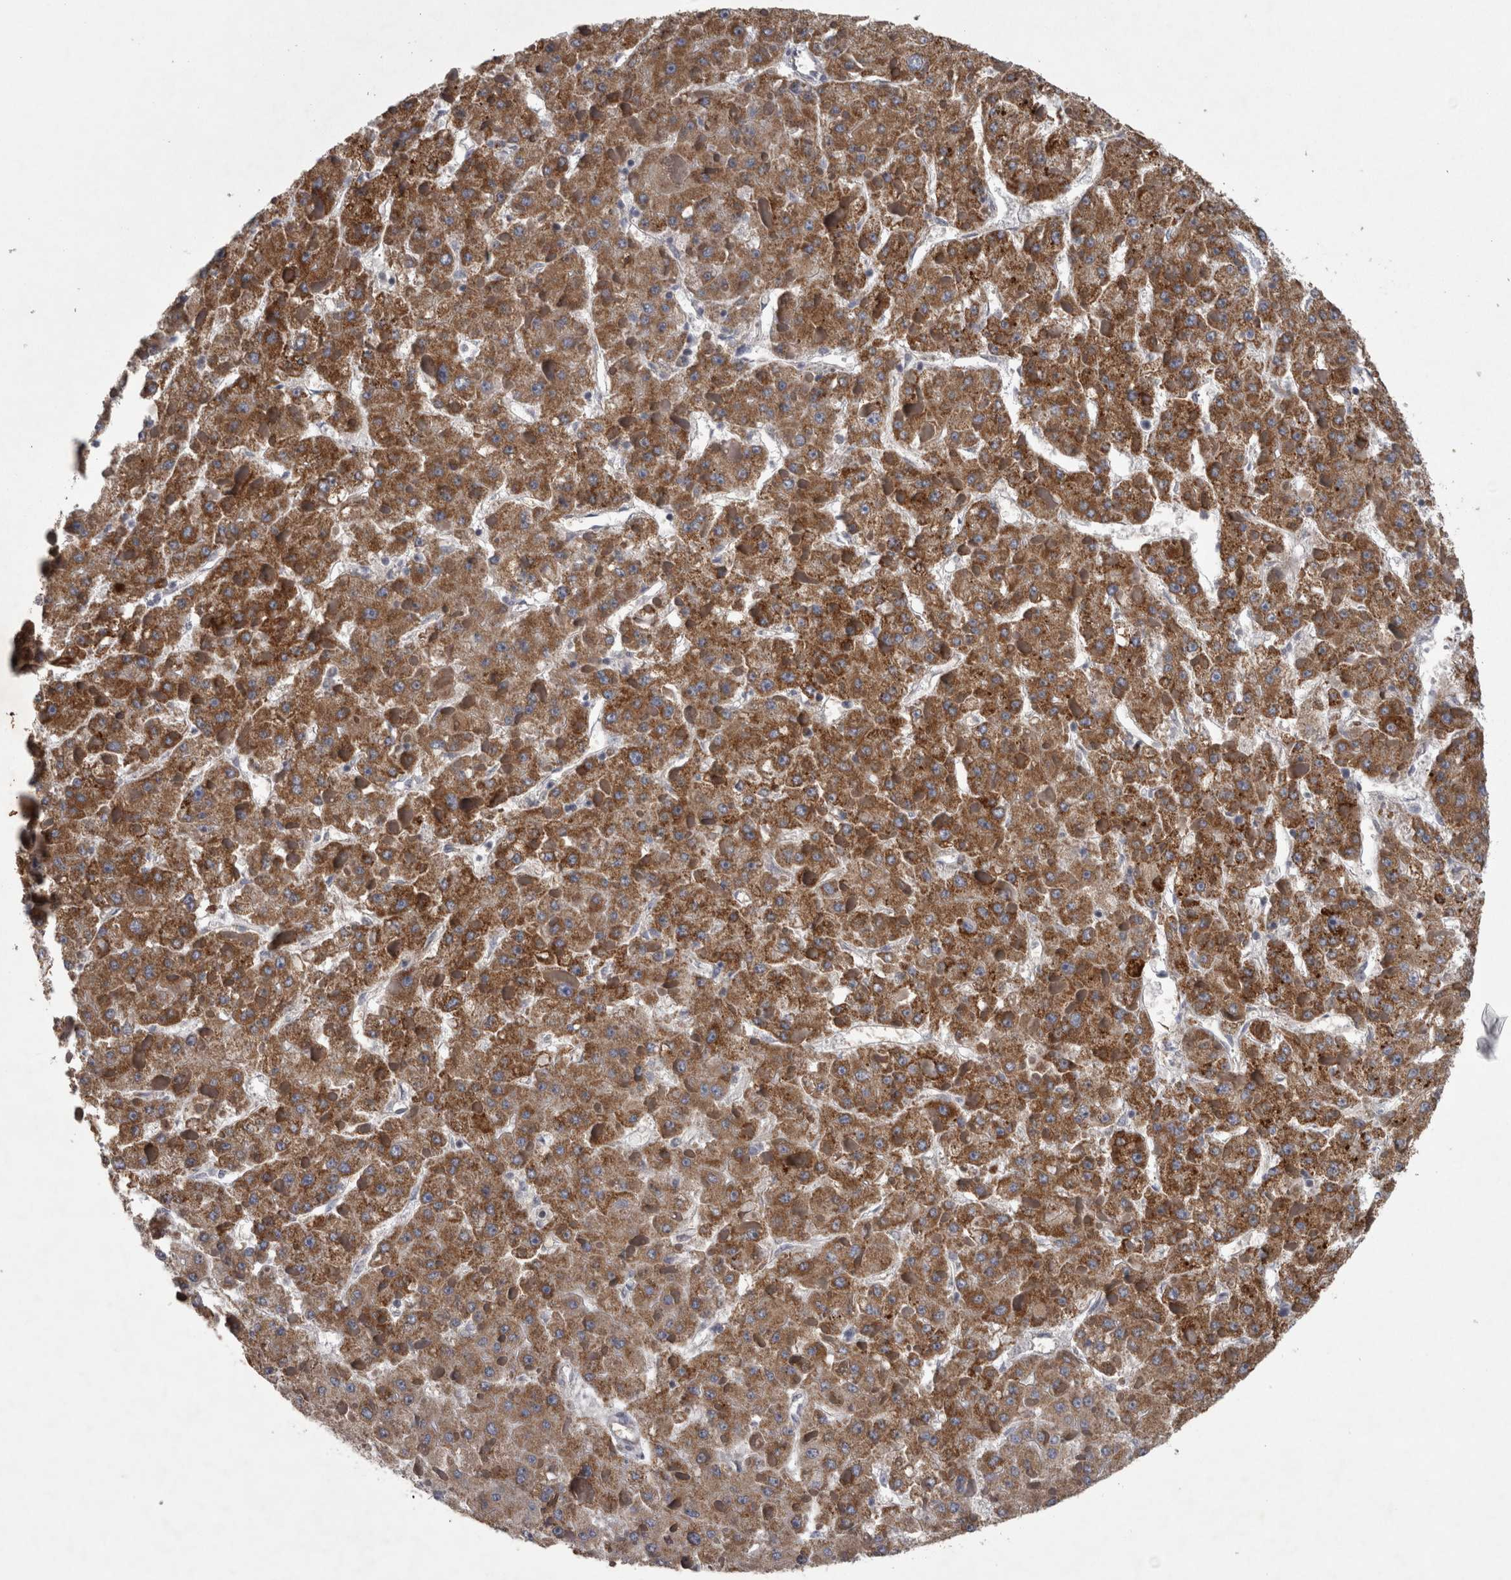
{"staining": {"intensity": "moderate", "quantity": ">75%", "location": "cytoplasmic/membranous"}, "tissue": "liver cancer", "cell_type": "Tumor cells", "image_type": "cancer", "snomed": [{"axis": "morphology", "description": "Carcinoma, Hepatocellular, NOS"}, {"axis": "topography", "description": "Liver"}], "caption": "Protein expression by immunohistochemistry shows moderate cytoplasmic/membranous staining in about >75% of tumor cells in liver cancer. The staining is performed using DAB brown chromogen to label protein expression. The nuclei are counter-stained blue using hematoxylin.", "gene": "DBT", "patient": {"sex": "female", "age": 73}}